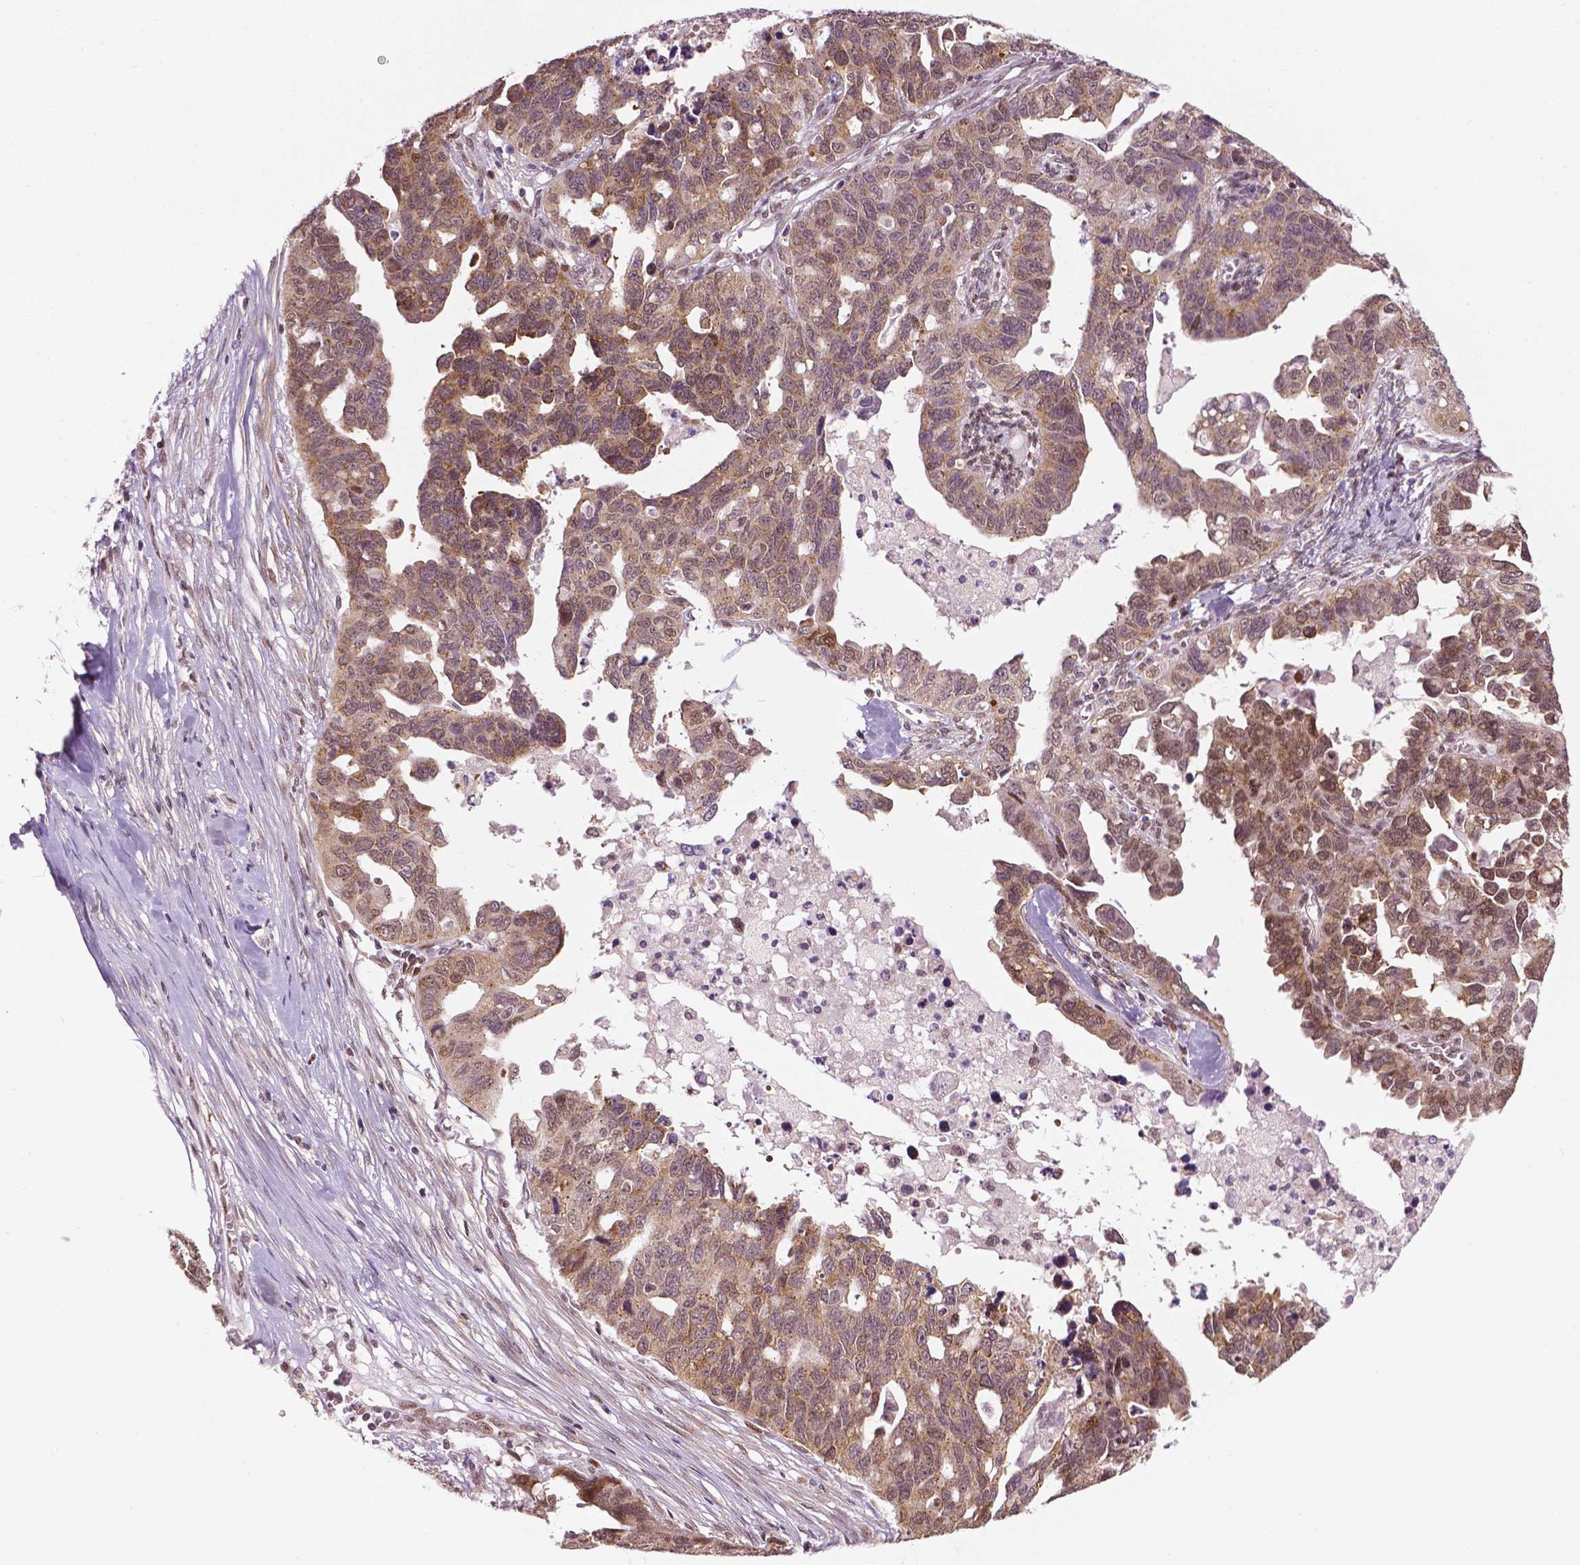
{"staining": {"intensity": "moderate", "quantity": ">75%", "location": "cytoplasmic/membranous,nuclear"}, "tissue": "ovarian cancer", "cell_type": "Tumor cells", "image_type": "cancer", "snomed": [{"axis": "morphology", "description": "Cystadenocarcinoma, serous, NOS"}, {"axis": "topography", "description": "Ovary"}], "caption": "IHC (DAB (3,3'-diaminobenzidine)) staining of human ovarian cancer shows moderate cytoplasmic/membranous and nuclear protein positivity in approximately >75% of tumor cells.", "gene": "ZNF41", "patient": {"sex": "female", "age": 69}}